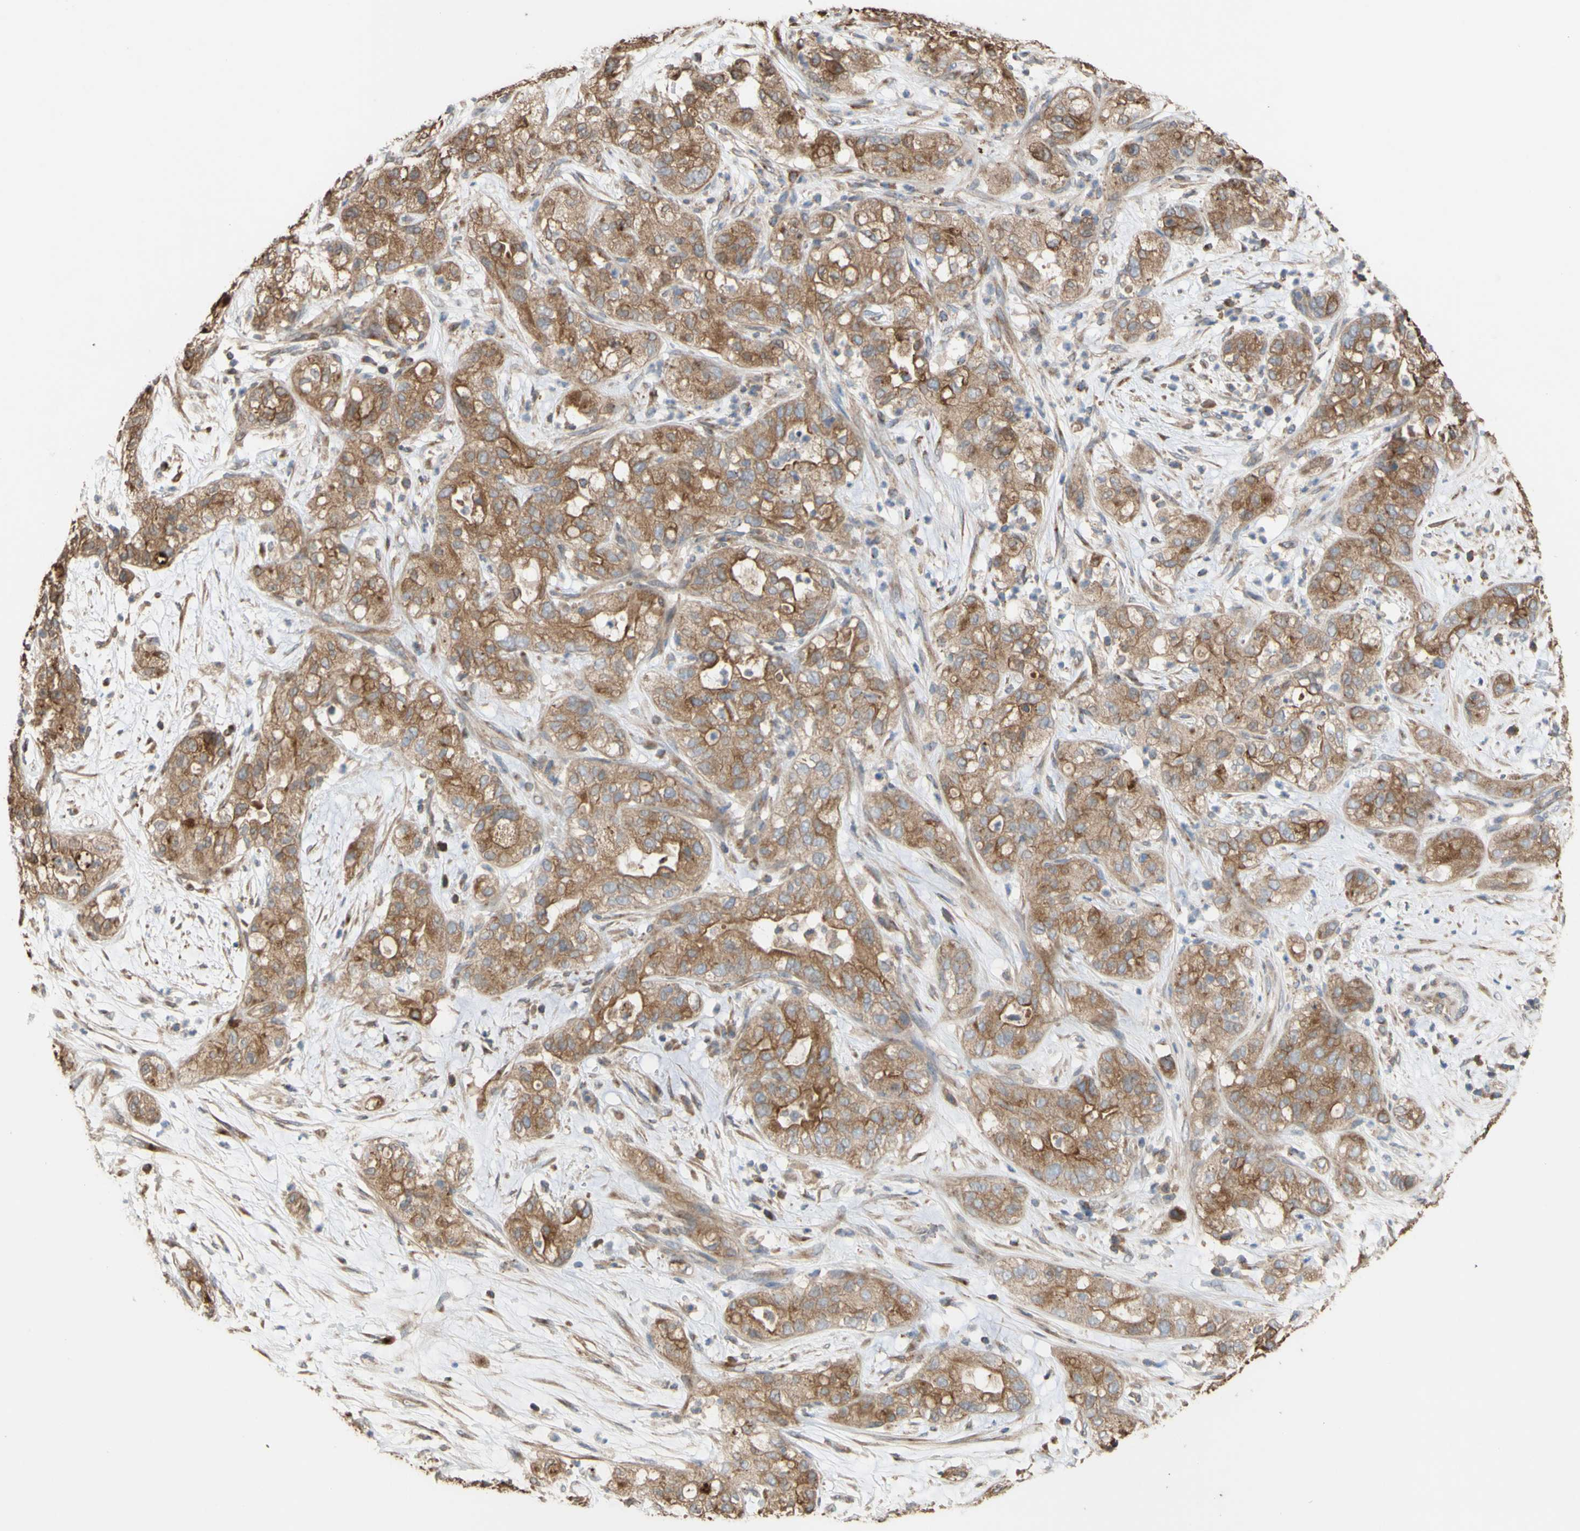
{"staining": {"intensity": "moderate", "quantity": ">75%", "location": "cytoplasmic/membranous"}, "tissue": "pancreatic cancer", "cell_type": "Tumor cells", "image_type": "cancer", "snomed": [{"axis": "morphology", "description": "Adenocarcinoma, NOS"}, {"axis": "topography", "description": "Pancreas"}], "caption": "A high-resolution histopathology image shows immunohistochemistry staining of adenocarcinoma (pancreatic), which exhibits moderate cytoplasmic/membranous staining in about >75% of tumor cells. (DAB (3,3'-diaminobenzidine) IHC, brown staining for protein, blue staining for nuclei).", "gene": "NECTIN3", "patient": {"sex": "female", "age": 78}}